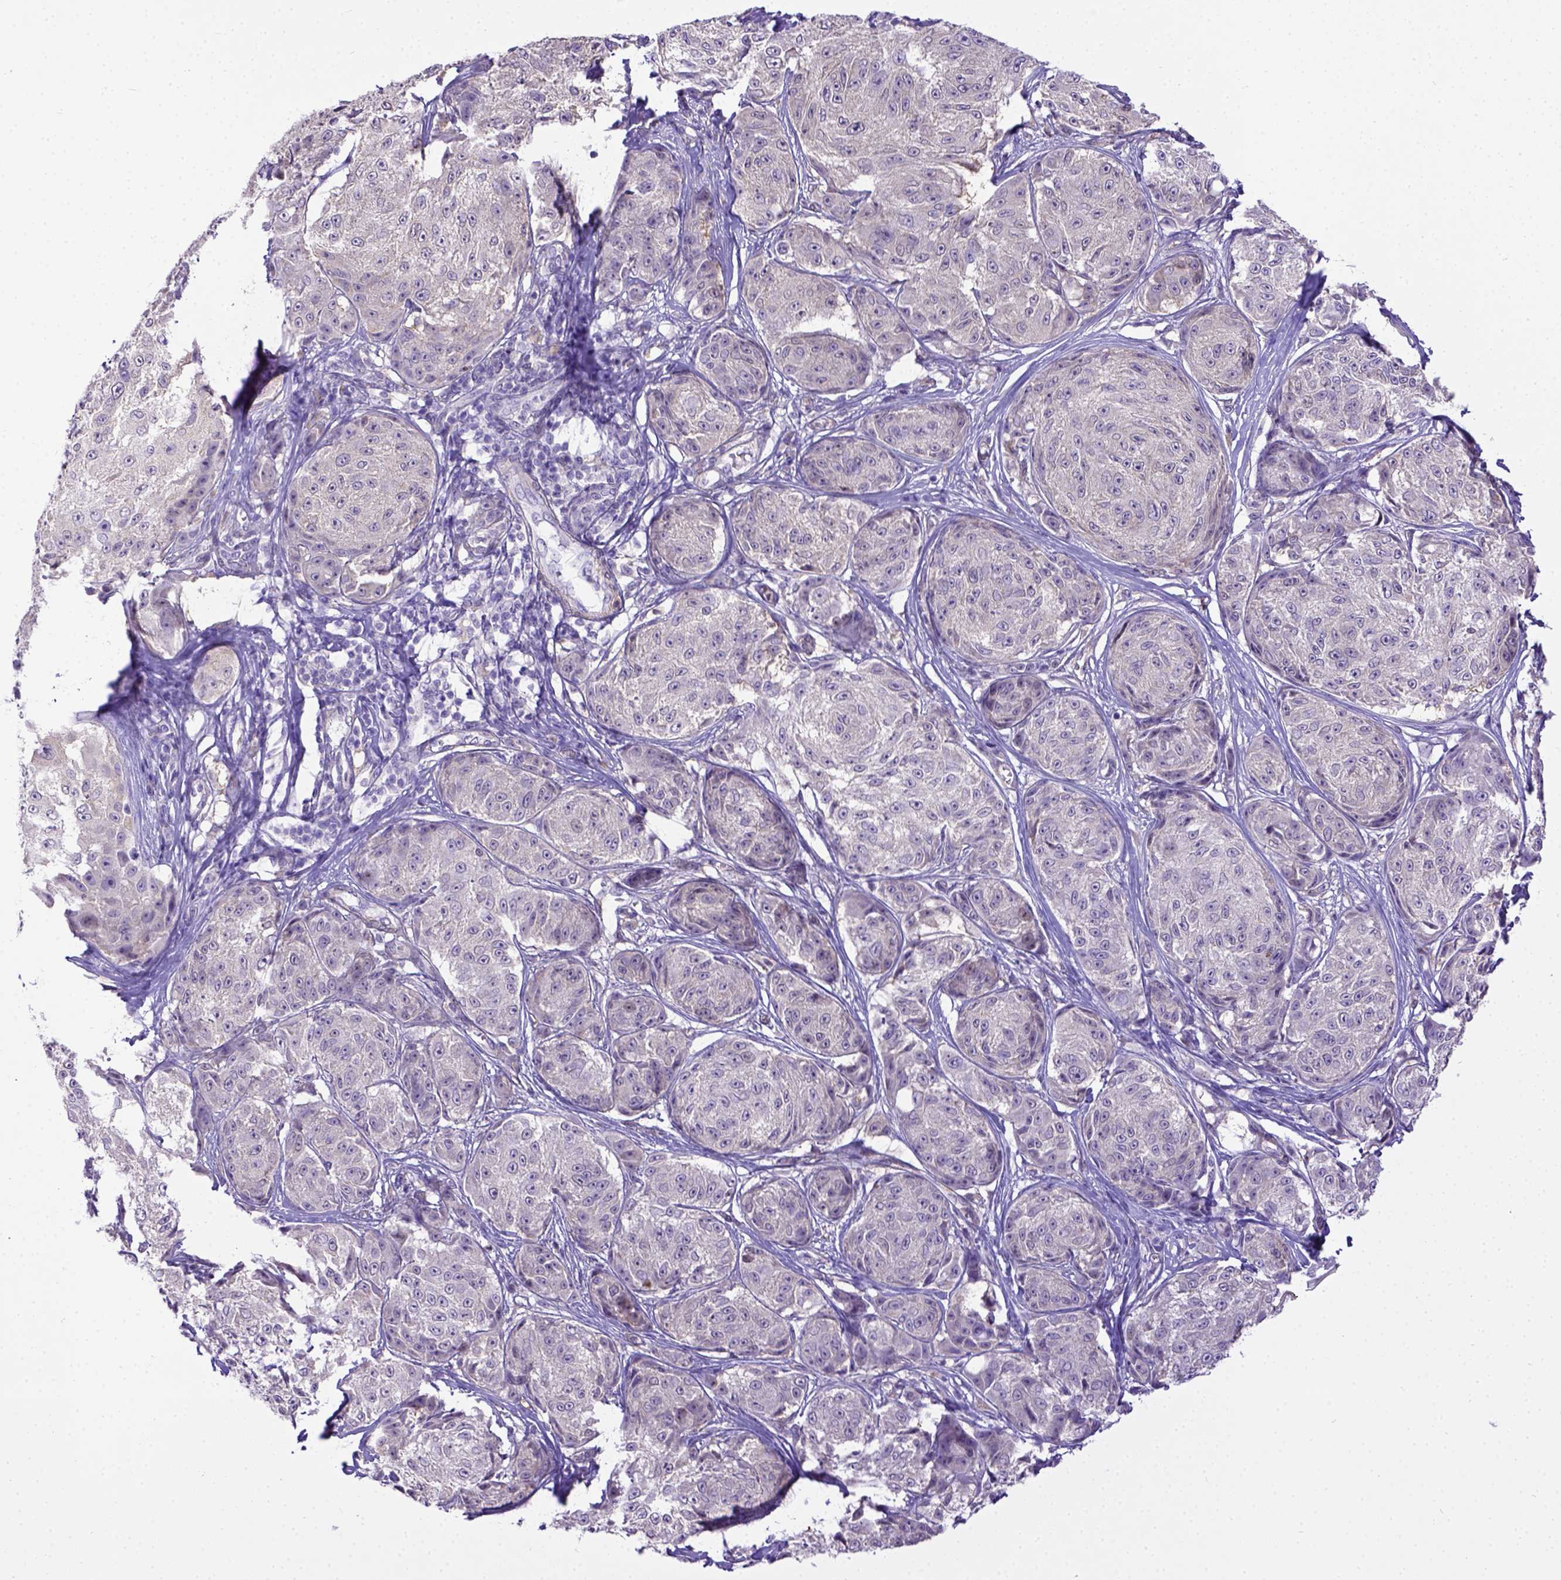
{"staining": {"intensity": "negative", "quantity": "none", "location": "none"}, "tissue": "melanoma", "cell_type": "Tumor cells", "image_type": "cancer", "snomed": [{"axis": "morphology", "description": "Malignant melanoma, NOS"}, {"axis": "topography", "description": "Skin"}], "caption": "This is an immunohistochemistry (IHC) photomicrograph of human malignant melanoma. There is no expression in tumor cells.", "gene": "BTN1A1", "patient": {"sex": "male", "age": 61}}